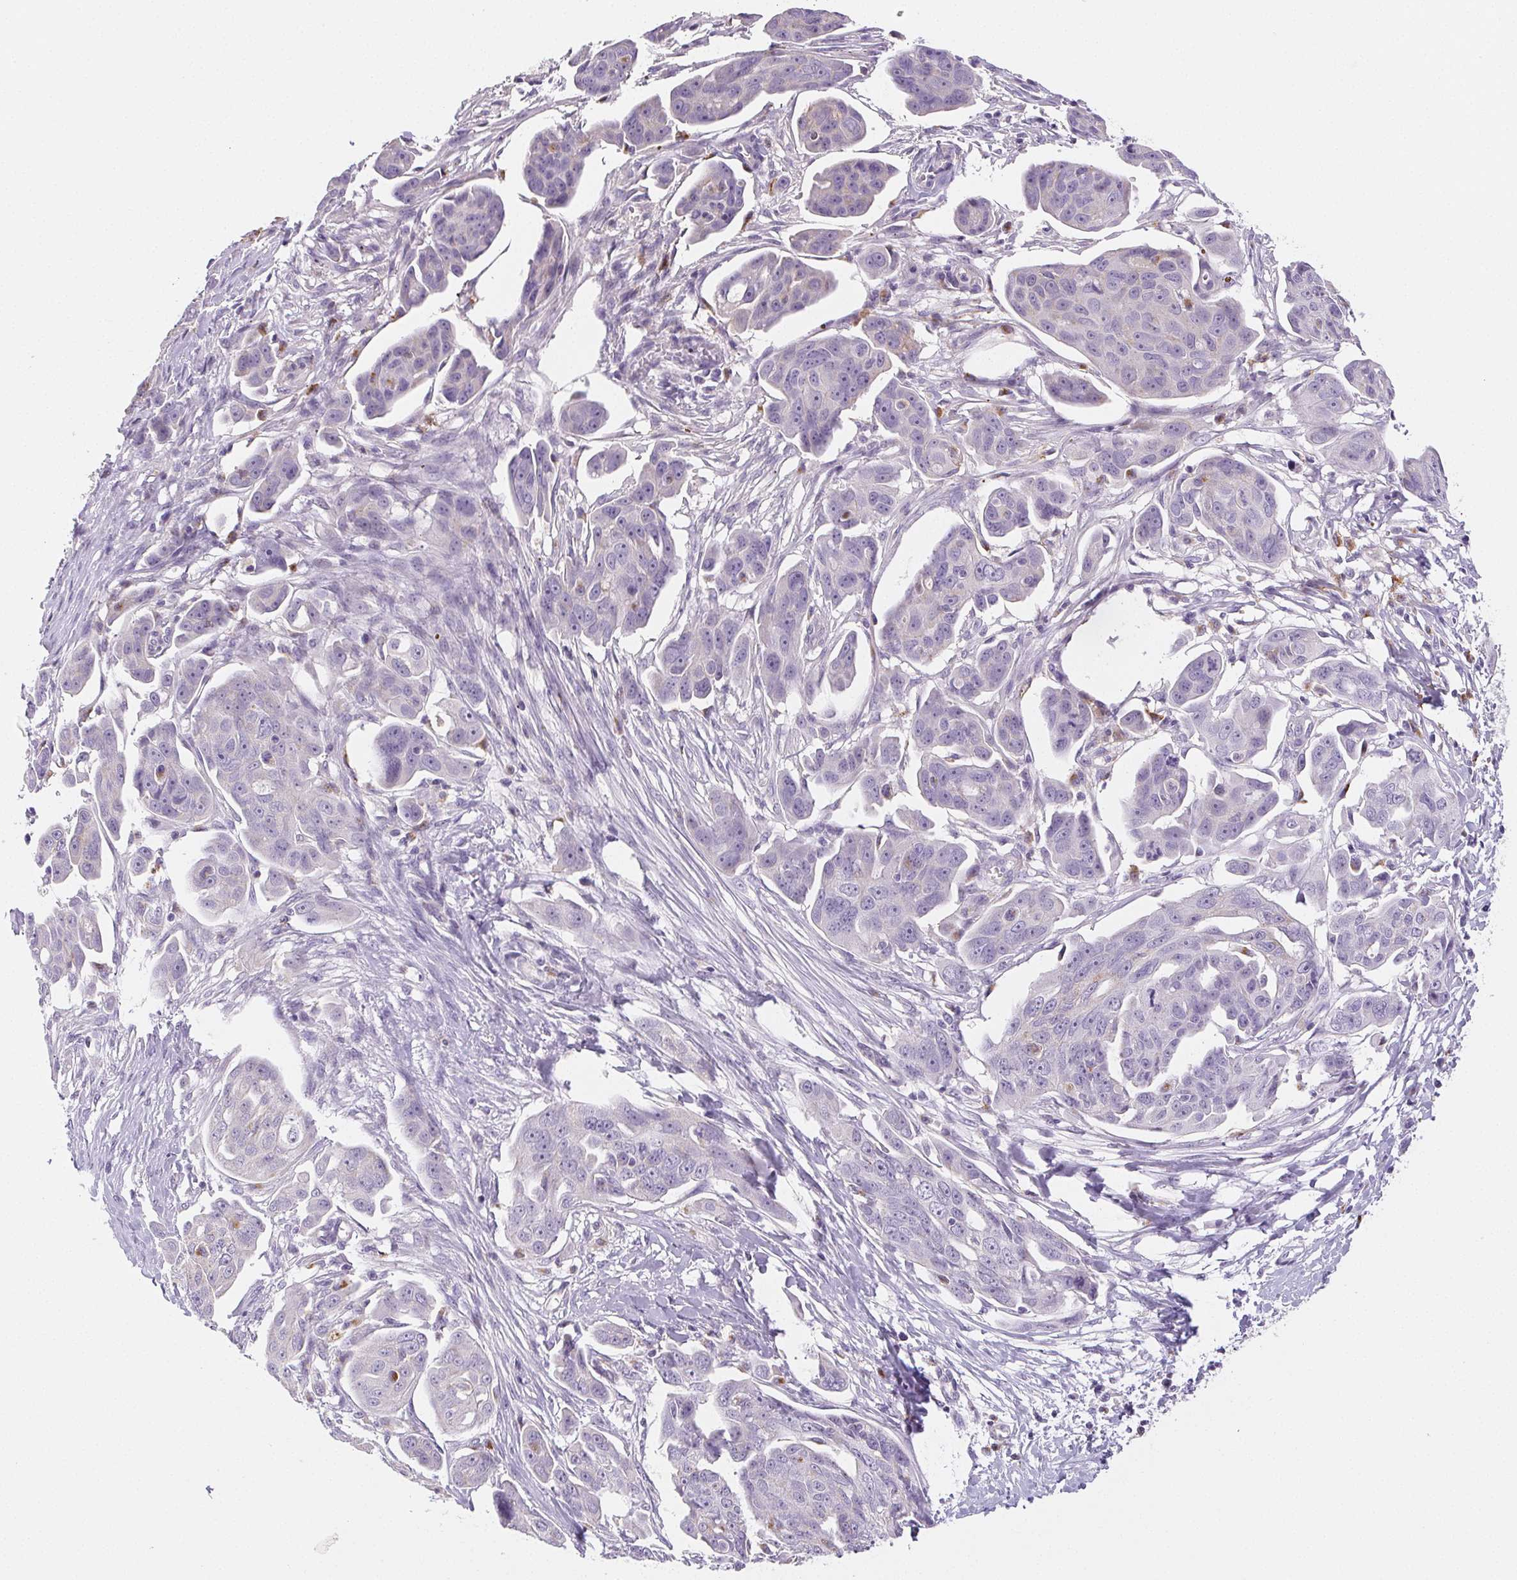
{"staining": {"intensity": "negative", "quantity": "none", "location": "none"}, "tissue": "ovarian cancer", "cell_type": "Tumor cells", "image_type": "cancer", "snomed": [{"axis": "morphology", "description": "Carcinoma, endometroid"}, {"axis": "topography", "description": "Ovary"}], "caption": "This is an IHC micrograph of ovarian cancer (endometroid carcinoma). There is no positivity in tumor cells.", "gene": "LIPA", "patient": {"sex": "female", "age": 70}}